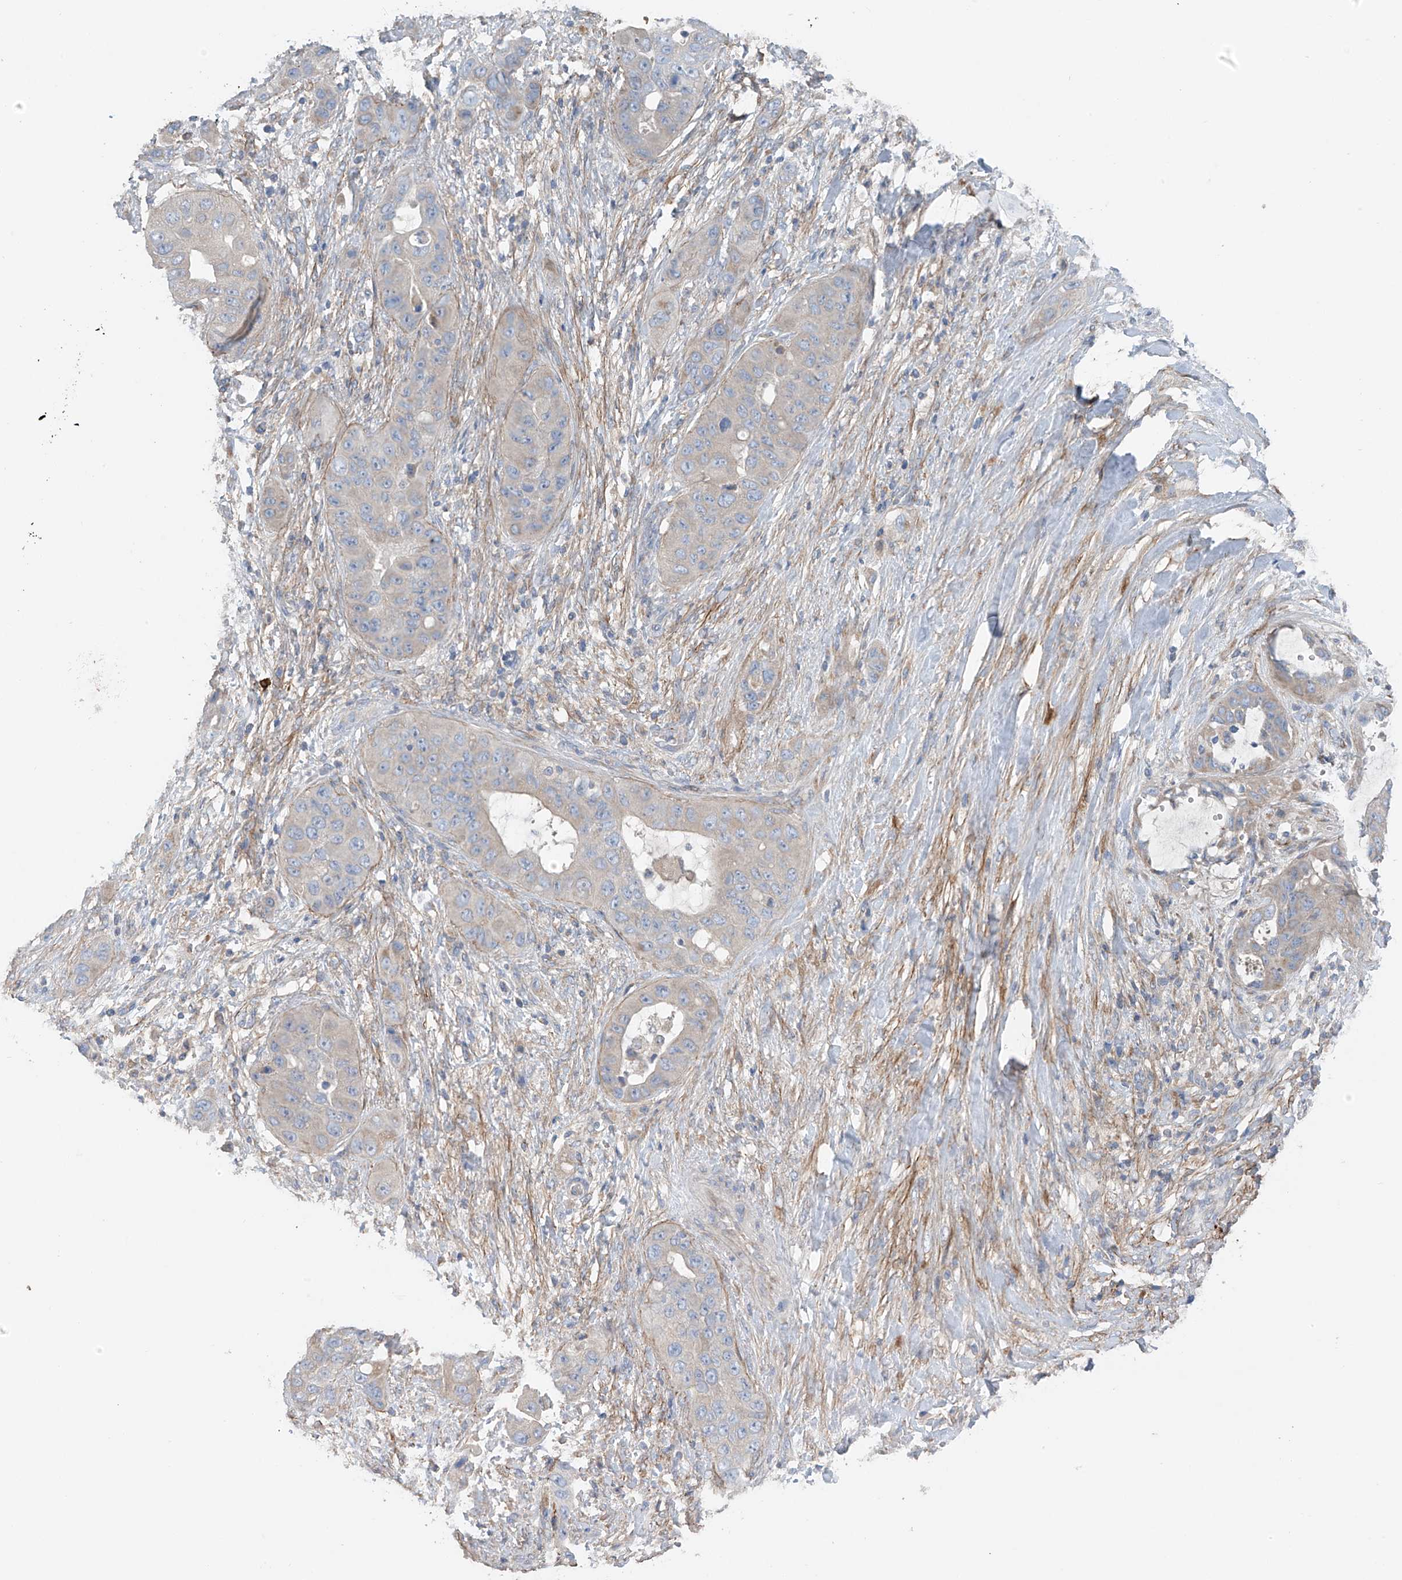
{"staining": {"intensity": "weak", "quantity": "<25%", "location": "cytoplasmic/membranous"}, "tissue": "liver cancer", "cell_type": "Tumor cells", "image_type": "cancer", "snomed": [{"axis": "morphology", "description": "Cholangiocarcinoma"}, {"axis": "topography", "description": "Liver"}], "caption": "Cholangiocarcinoma (liver) stained for a protein using IHC displays no expression tumor cells.", "gene": "GALNTL6", "patient": {"sex": "female", "age": 52}}